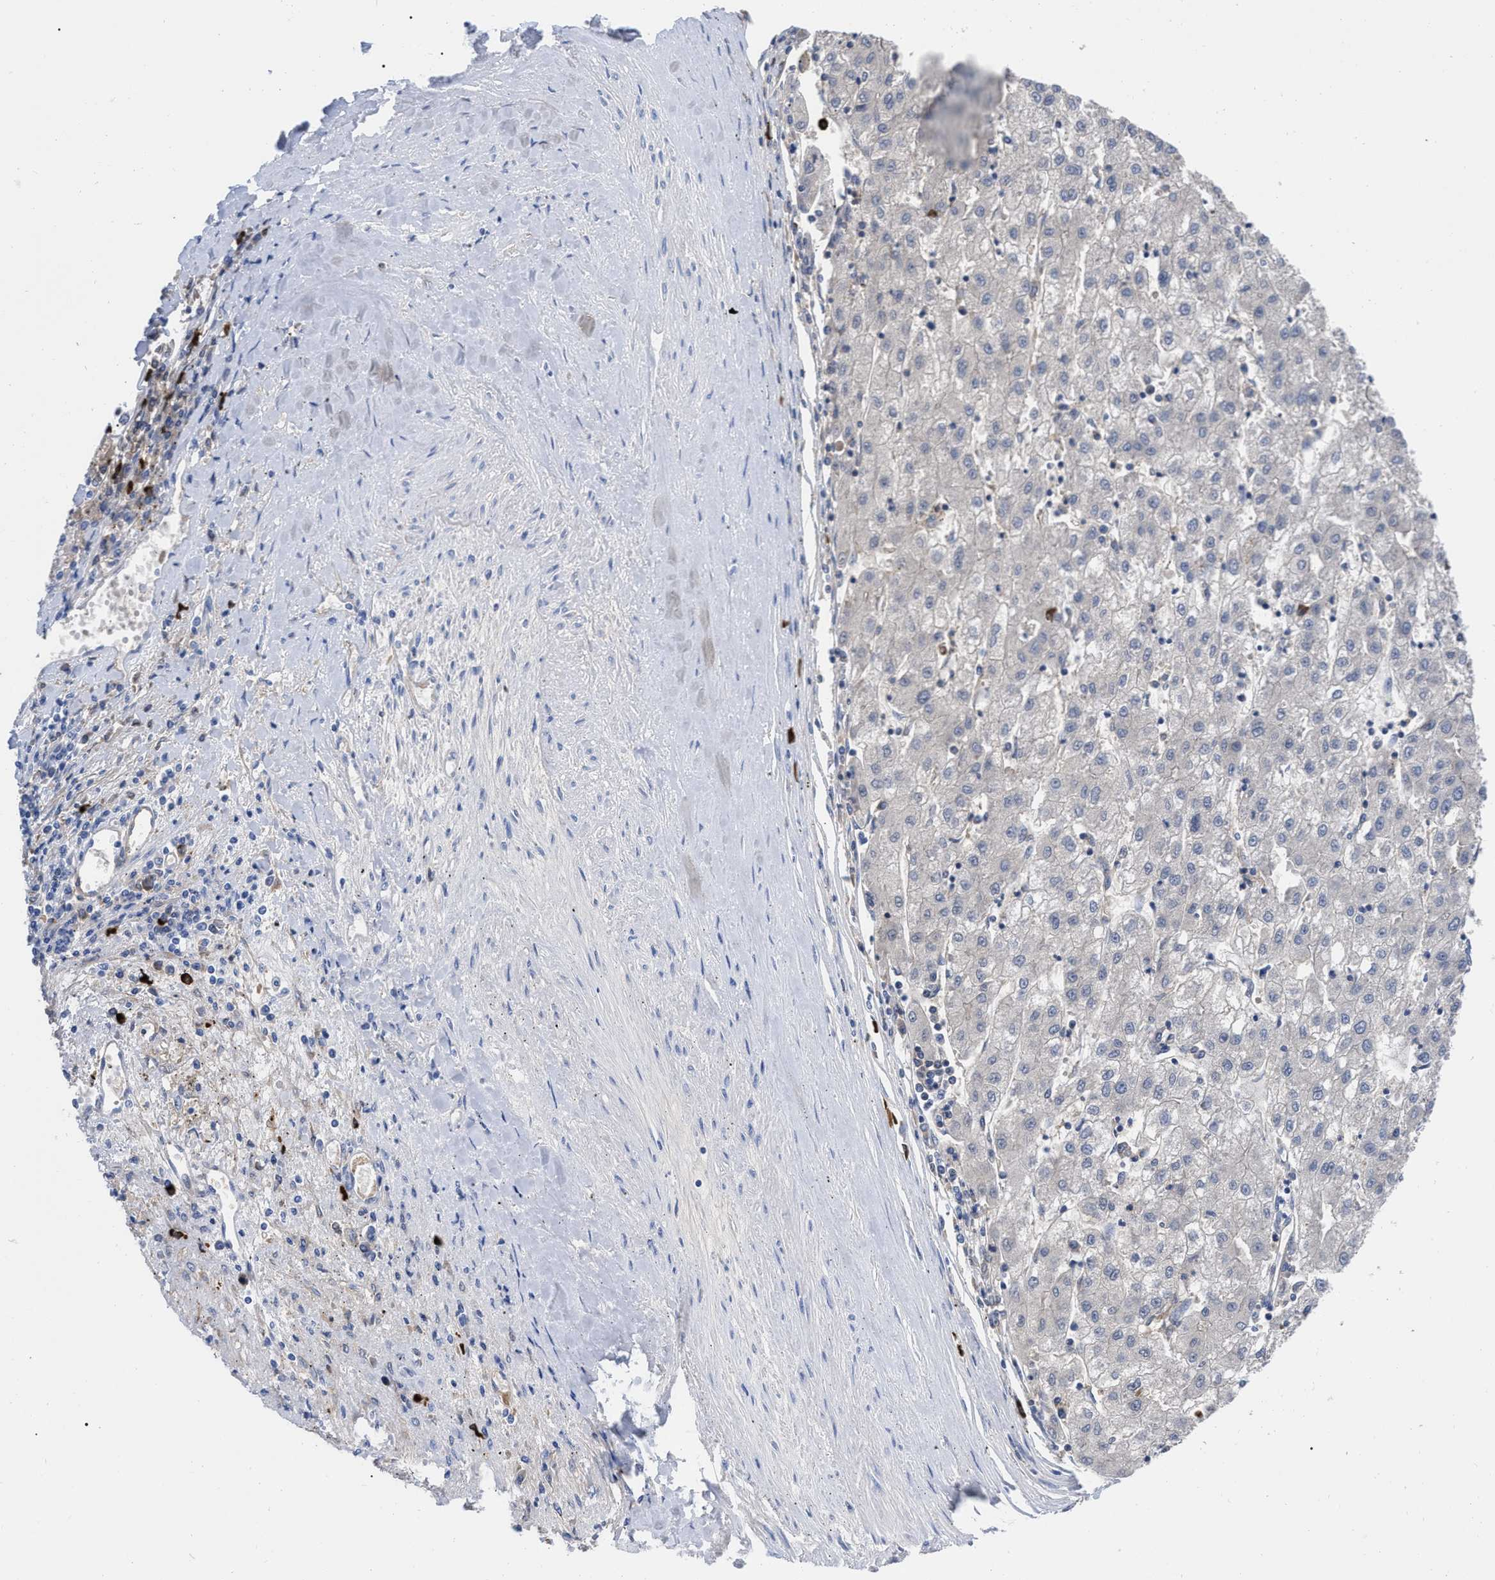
{"staining": {"intensity": "negative", "quantity": "none", "location": "none"}, "tissue": "liver cancer", "cell_type": "Tumor cells", "image_type": "cancer", "snomed": [{"axis": "morphology", "description": "Carcinoma, Hepatocellular, NOS"}, {"axis": "topography", "description": "Liver"}], "caption": "IHC micrograph of neoplastic tissue: human liver cancer stained with DAB (3,3'-diaminobenzidine) displays no significant protein positivity in tumor cells.", "gene": "IGHV5-51", "patient": {"sex": "male", "age": 72}}